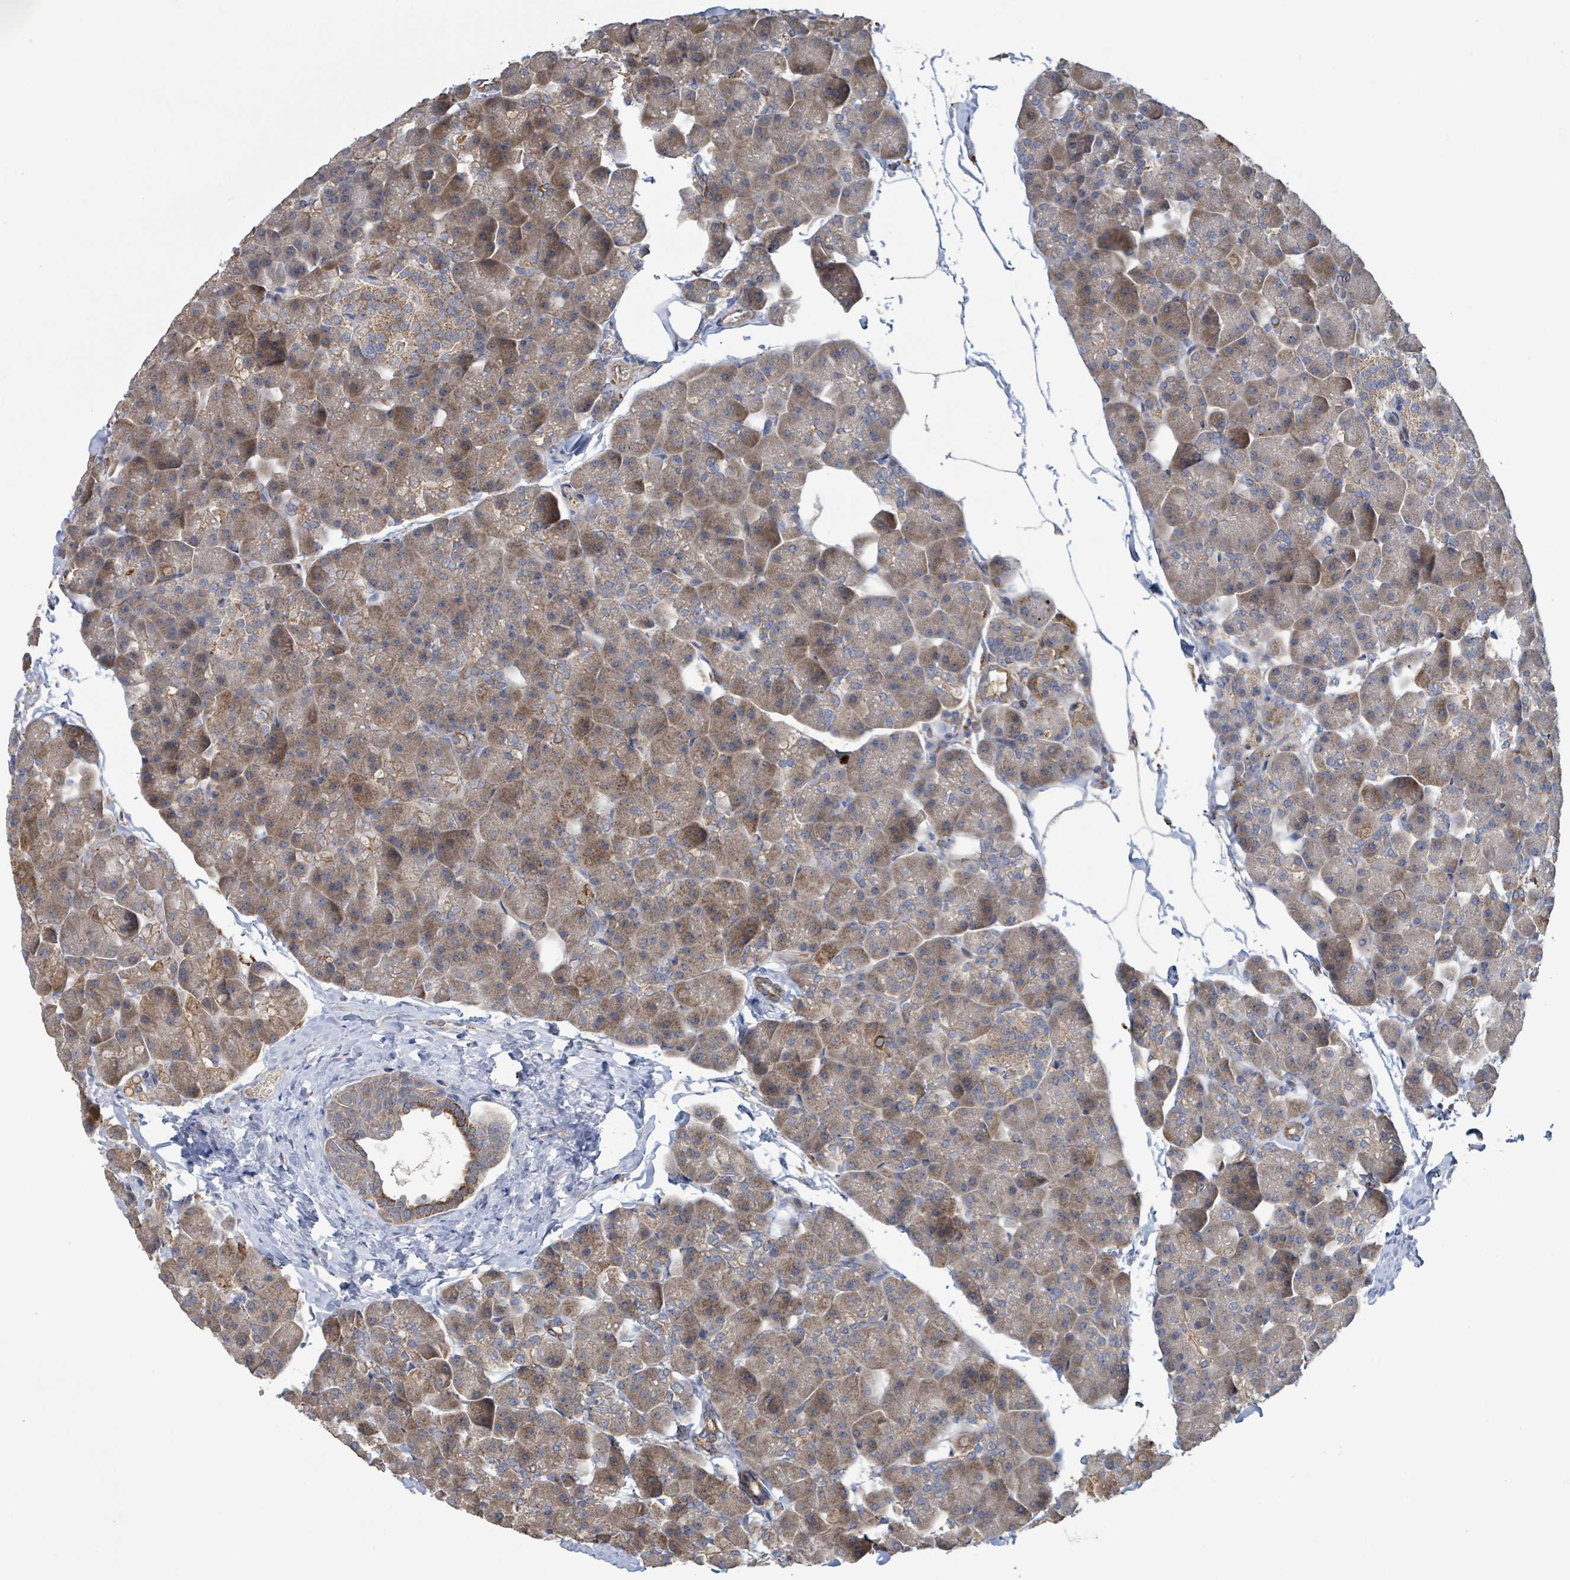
{"staining": {"intensity": "moderate", "quantity": ">75%", "location": "cytoplasmic/membranous"}, "tissue": "pancreas", "cell_type": "Exocrine glandular cells", "image_type": "normal", "snomed": [{"axis": "morphology", "description": "Normal tissue, NOS"}, {"axis": "topography", "description": "Pancreas"}], "caption": "Immunohistochemistry (IHC) histopathology image of unremarkable human pancreas stained for a protein (brown), which reveals medium levels of moderate cytoplasmic/membranous staining in about >75% of exocrine glandular cells.", "gene": "PLAAT1", "patient": {"sex": "male", "age": 35}}